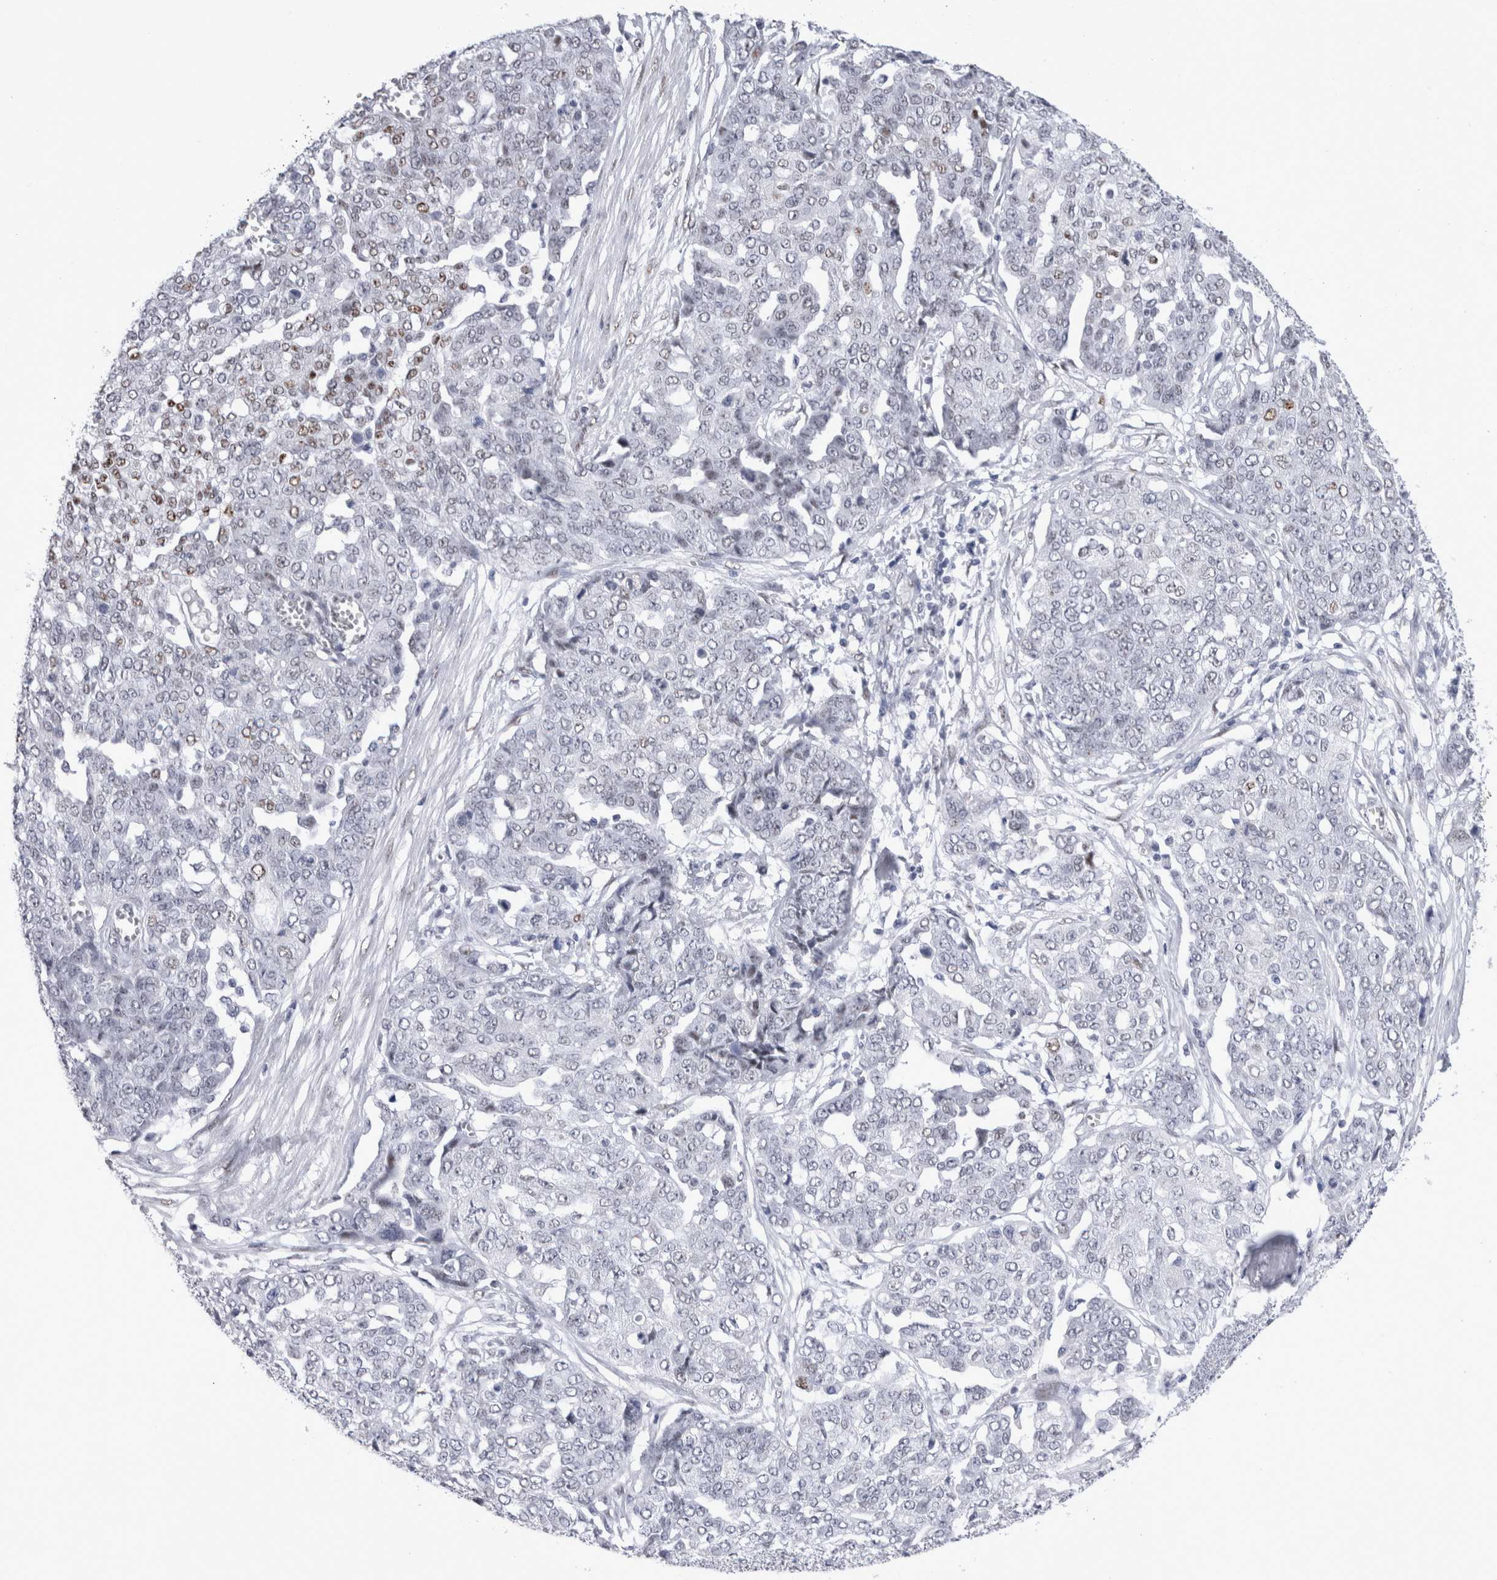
{"staining": {"intensity": "moderate", "quantity": "25%-75%", "location": "nuclear"}, "tissue": "ovarian cancer", "cell_type": "Tumor cells", "image_type": "cancer", "snomed": [{"axis": "morphology", "description": "Cystadenocarcinoma, serous, NOS"}, {"axis": "topography", "description": "Soft tissue"}, {"axis": "topography", "description": "Ovary"}], "caption": "Protein expression by immunohistochemistry (IHC) exhibits moderate nuclear staining in approximately 25%-75% of tumor cells in serous cystadenocarcinoma (ovarian).", "gene": "RBM6", "patient": {"sex": "female", "age": 57}}